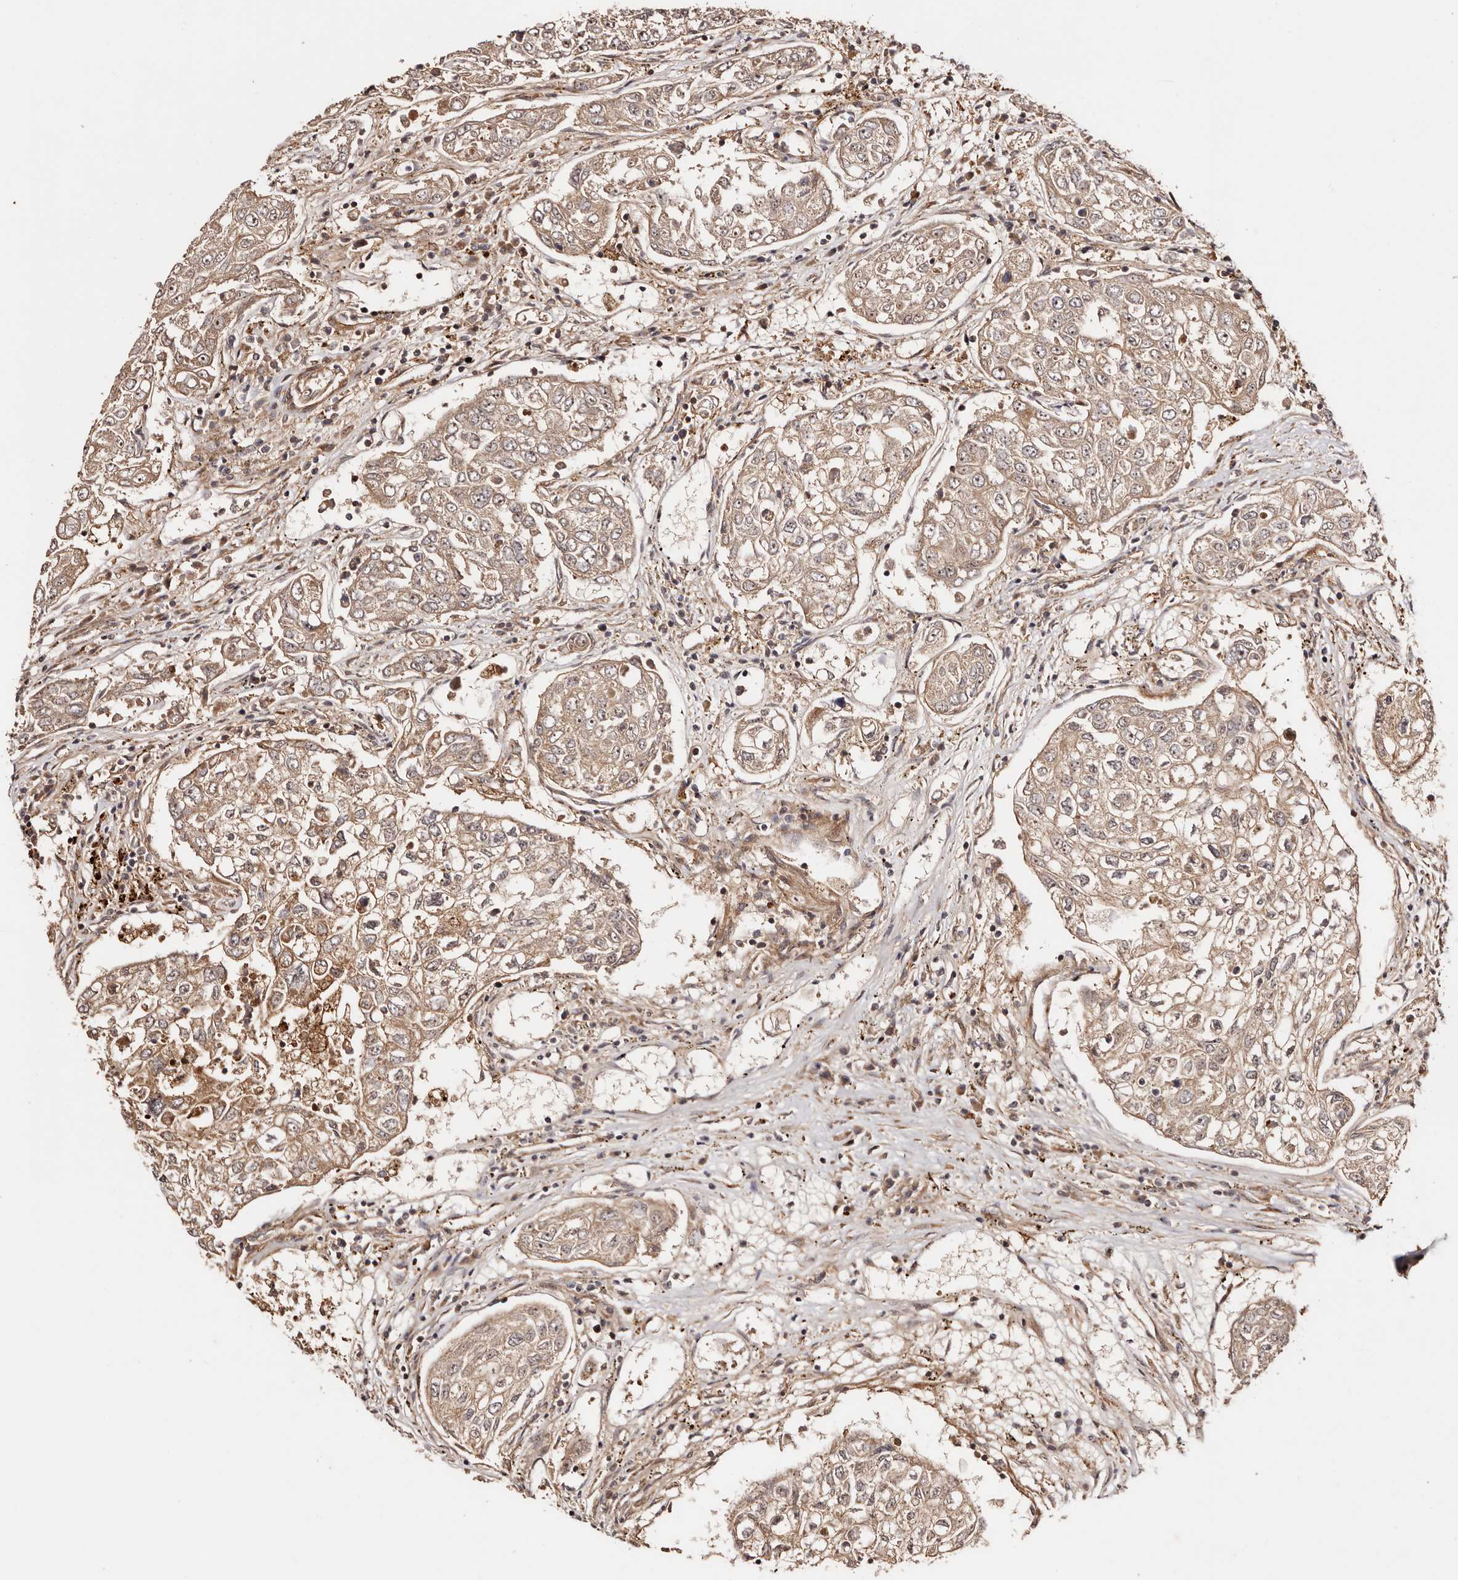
{"staining": {"intensity": "weak", "quantity": "25%-75%", "location": "cytoplasmic/membranous"}, "tissue": "urothelial cancer", "cell_type": "Tumor cells", "image_type": "cancer", "snomed": [{"axis": "morphology", "description": "Urothelial carcinoma, High grade"}, {"axis": "topography", "description": "Lymph node"}, {"axis": "topography", "description": "Urinary bladder"}], "caption": "Tumor cells exhibit low levels of weak cytoplasmic/membranous positivity in about 25%-75% of cells in urothelial cancer.", "gene": "PTPN22", "patient": {"sex": "male", "age": 51}}